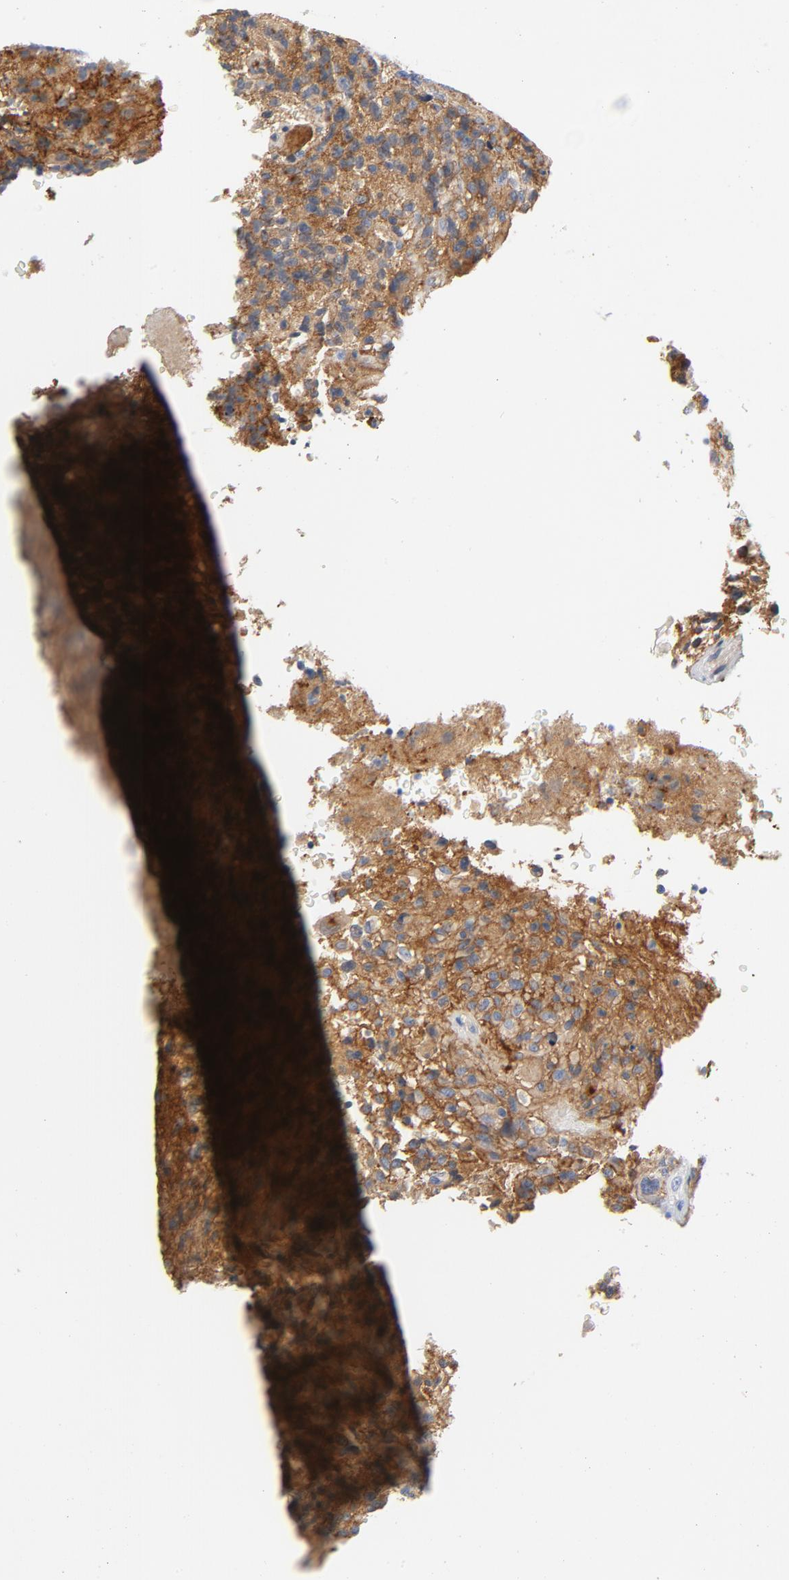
{"staining": {"intensity": "moderate", "quantity": ">75%", "location": "cytoplasmic/membranous"}, "tissue": "glioma", "cell_type": "Tumor cells", "image_type": "cancer", "snomed": [{"axis": "morphology", "description": "Normal tissue, NOS"}, {"axis": "morphology", "description": "Glioma, malignant, High grade"}, {"axis": "topography", "description": "Cerebral cortex"}], "caption": "Glioma tissue displays moderate cytoplasmic/membranous positivity in about >75% of tumor cells", "gene": "SRC", "patient": {"sex": "male", "age": 56}}